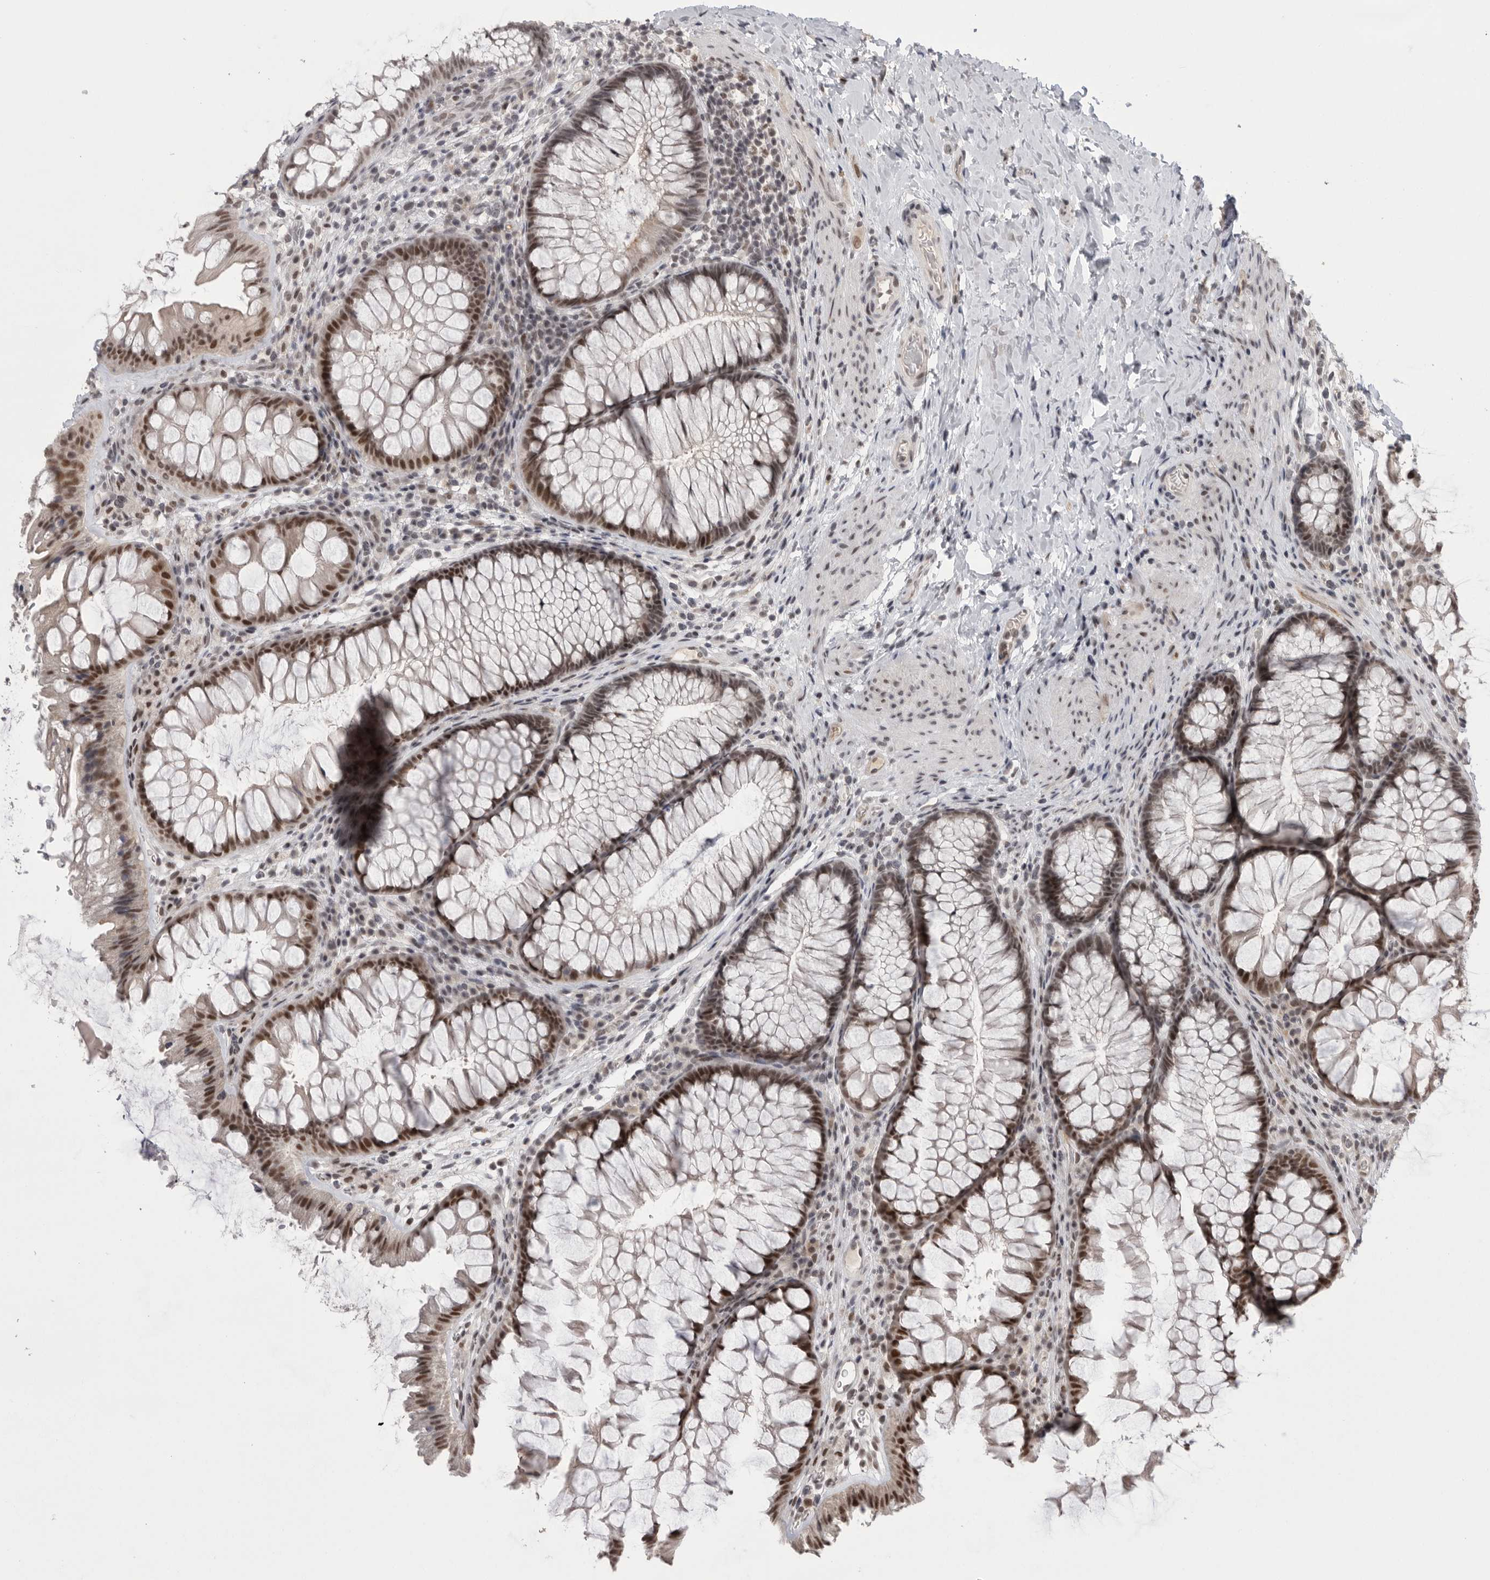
{"staining": {"intensity": "weak", "quantity": ">75%", "location": "nuclear"}, "tissue": "colon", "cell_type": "Endothelial cells", "image_type": "normal", "snomed": [{"axis": "morphology", "description": "Normal tissue, NOS"}, {"axis": "topography", "description": "Colon"}], "caption": "High-power microscopy captured an IHC image of normal colon, revealing weak nuclear positivity in about >75% of endothelial cells. (DAB (3,3'-diaminobenzidine) IHC, brown staining for protein, blue staining for nuclei).", "gene": "POU5F1", "patient": {"sex": "female", "age": 62}}